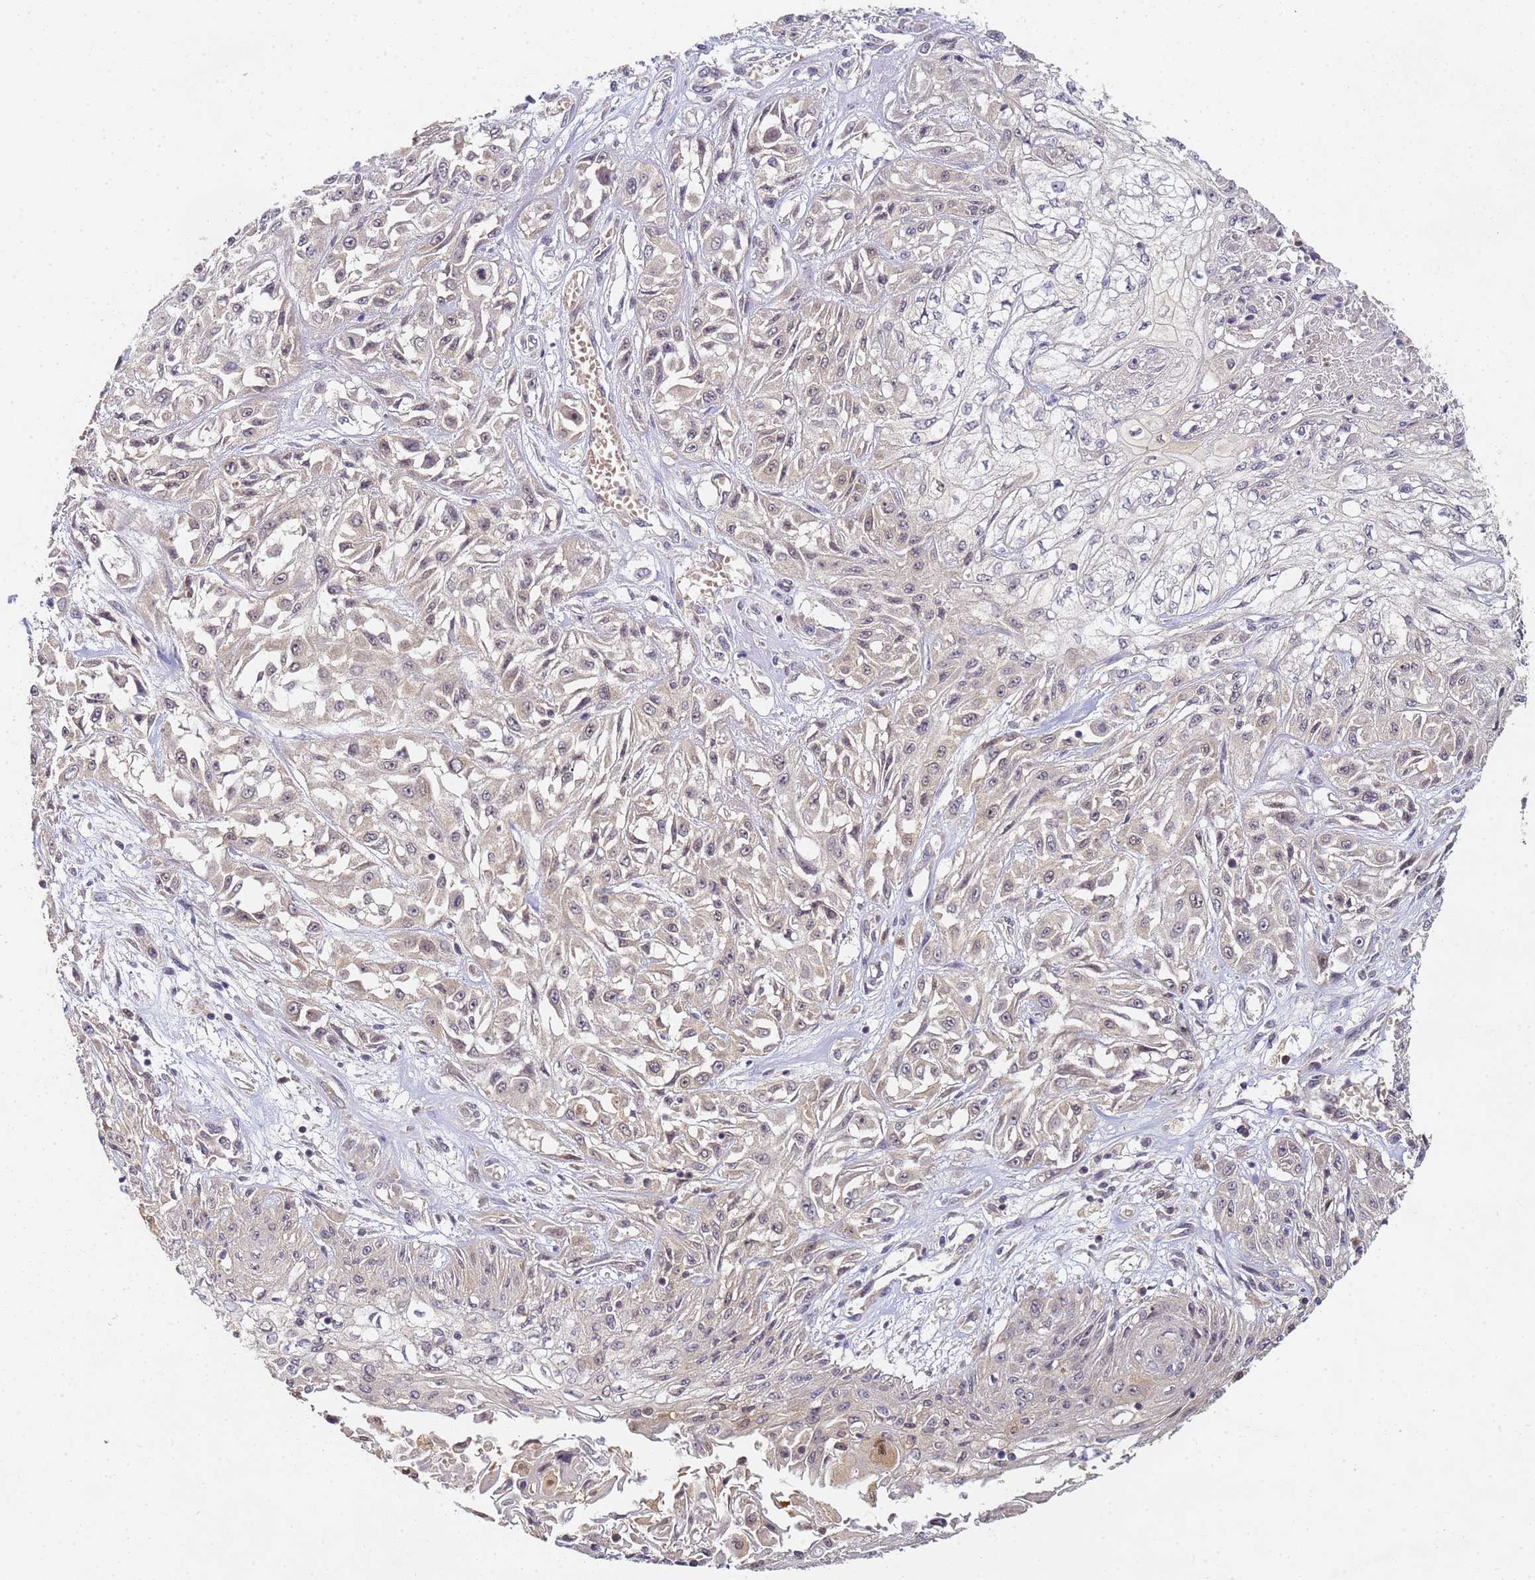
{"staining": {"intensity": "moderate", "quantity": "<25%", "location": "nuclear"}, "tissue": "skin cancer", "cell_type": "Tumor cells", "image_type": "cancer", "snomed": [{"axis": "morphology", "description": "Squamous cell carcinoma, NOS"}, {"axis": "morphology", "description": "Squamous cell carcinoma, metastatic, NOS"}, {"axis": "topography", "description": "Skin"}, {"axis": "topography", "description": "Lymph node"}], "caption": "Skin cancer stained with a brown dye shows moderate nuclear positive positivity in about <25% of tumor cells.", "gene": "HMCES", "patient": {"sex": "male", "age": 75}}